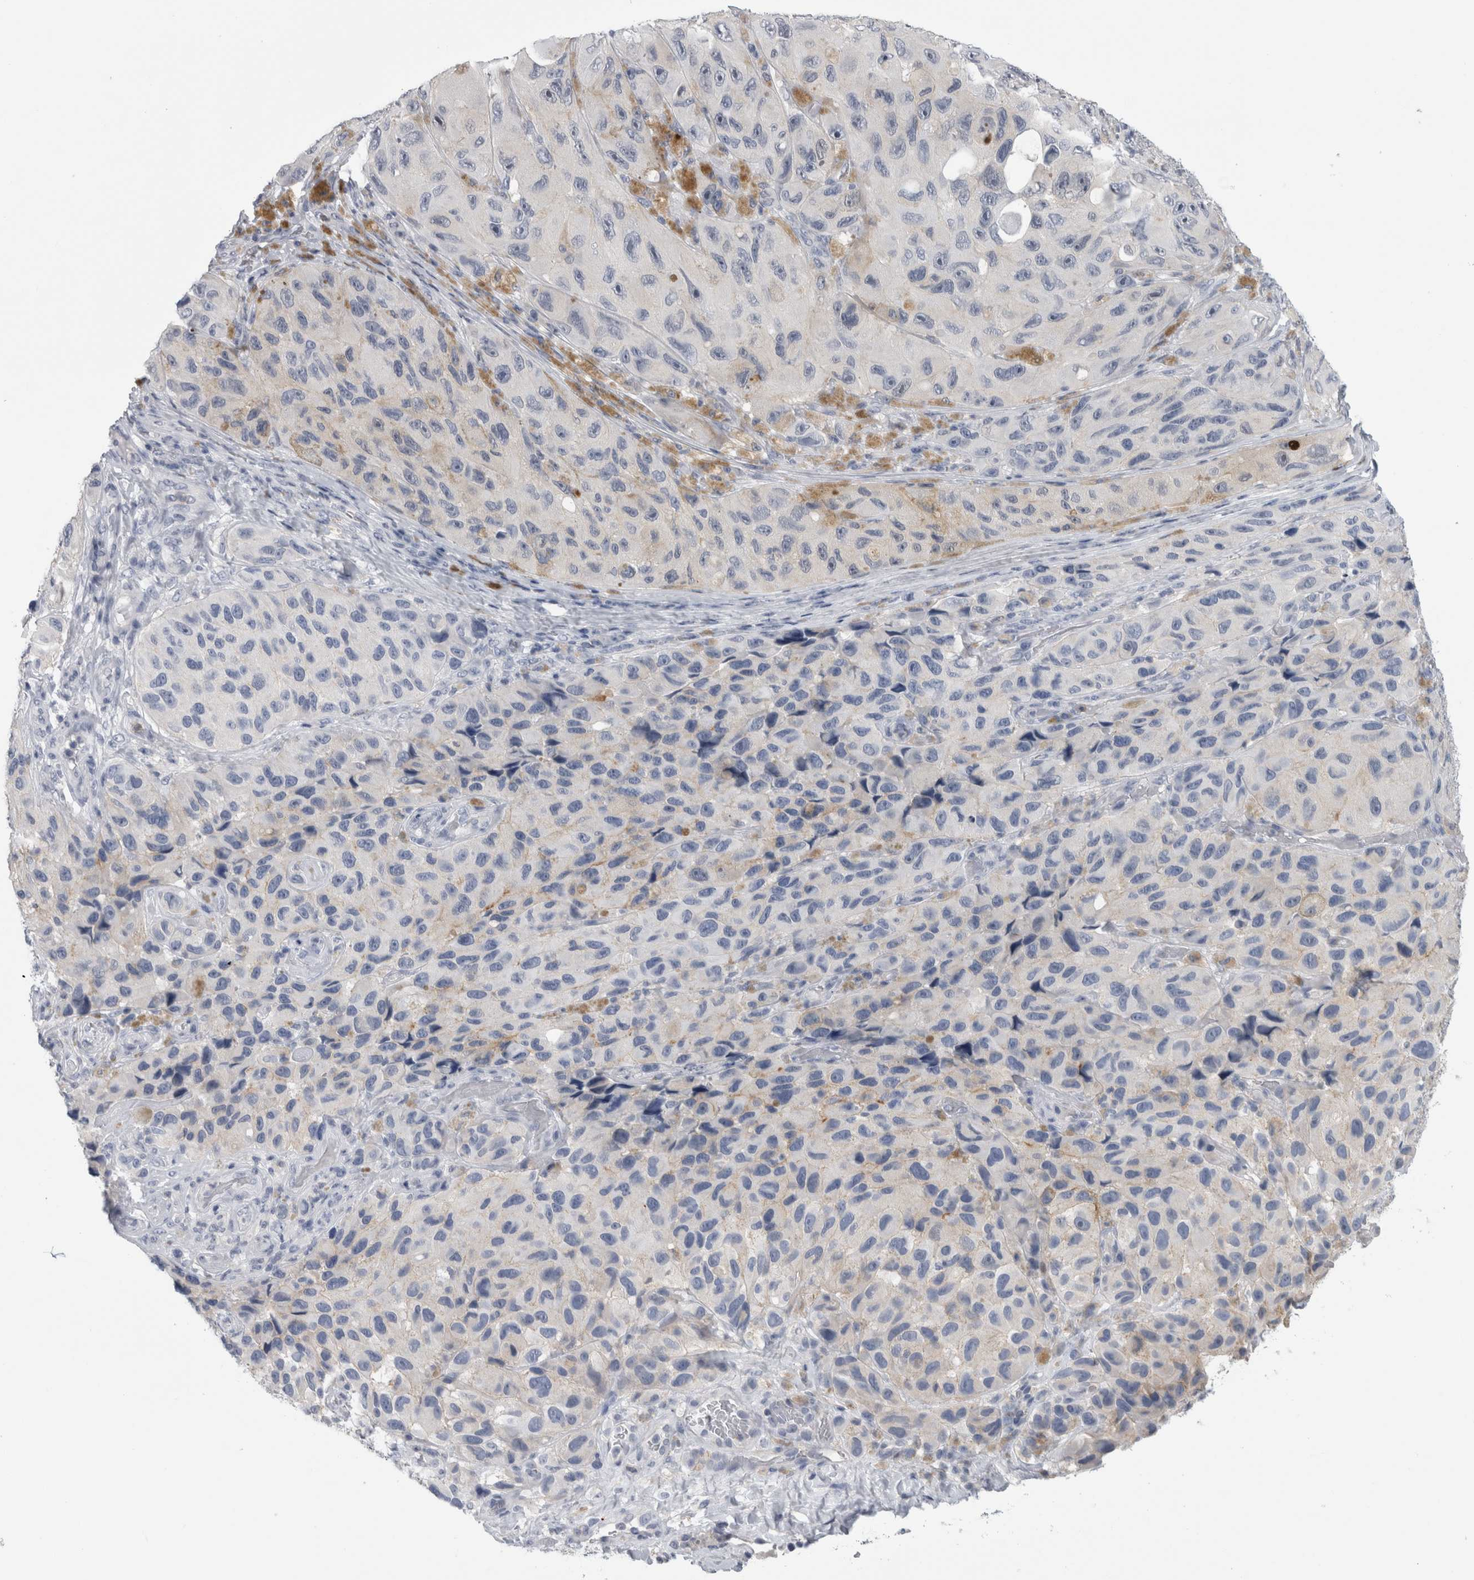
{"staining": {"intensity": "negative", "quantity": "none", "location": "none"}, "tissue": "melanoma", "cell_type": "Tumor cells", "image_type": "cancer", "snomed": [{"axis": "morphology", "description": "Malignant melanoma, NOS"}, {"axis": "topography", "description": "Skin"}], "caption": "IHC photomicrograph of melanoma stained for a protein (brown), which shows no staining in tumor cells. (DAB IHC visualized using brightfield microscopy, high magnification).", "gene": "ANKFY1", "patient": {"sex": "female", "age": 73}}